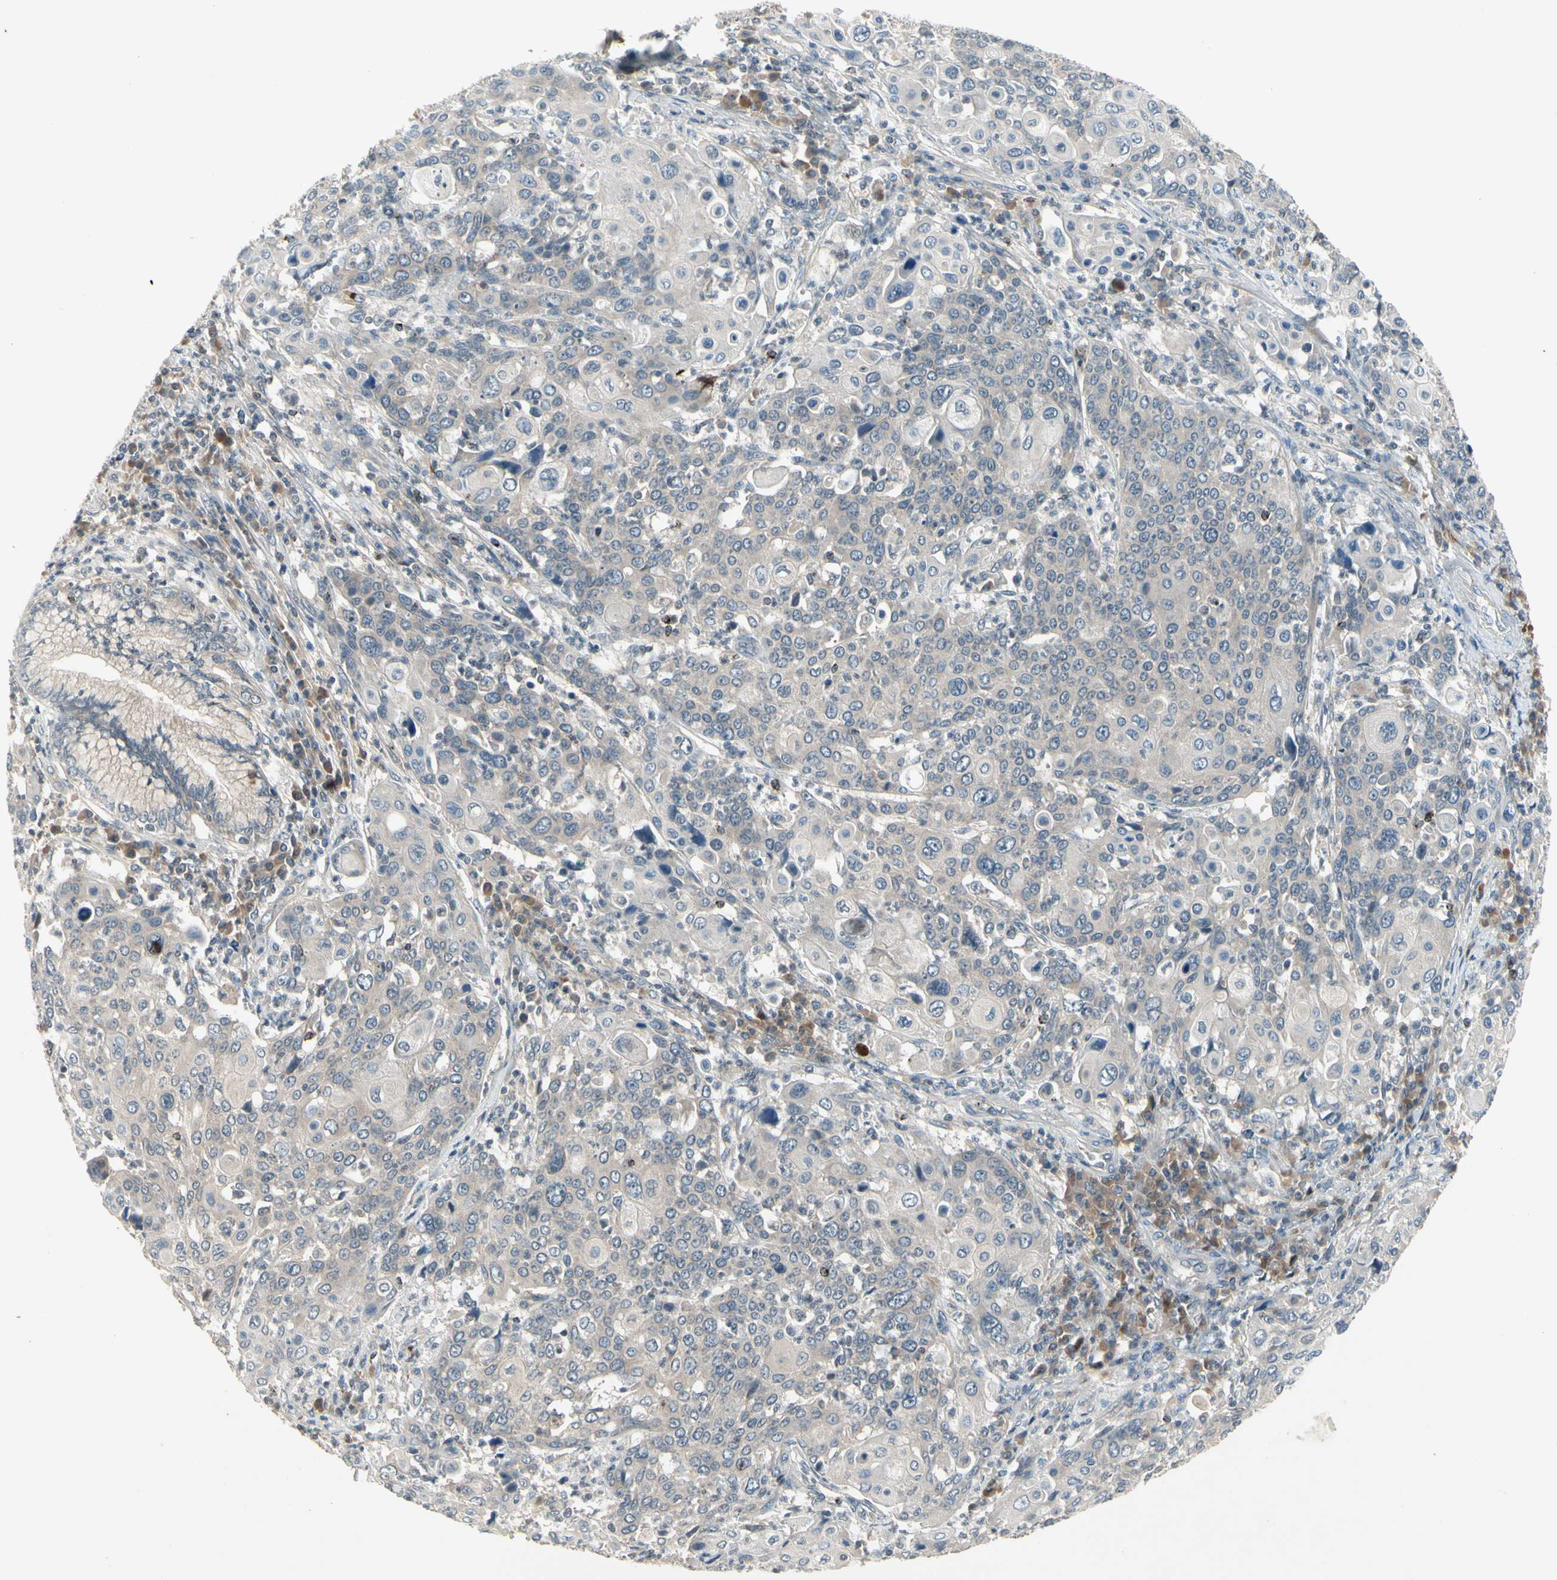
{"staining": {"intensity": "negative", "quantity": "none", "location": "none"}, "tissue": "cervical cancer", "cell_type": "Tumor cells", "image_type": "cancer", "snomed": [{"axis": "morphology", "description": "Squamous cell carcinoma, NOS"}, {"axis": "topography", "description": "Cervix"}], "caption": "Human cervical cancer (squamous cell carcinoma) stained for a protein using immunohistochemistry shows no positivity in tumor cells.", "gene": "CCL4", "patient": {"sex": "female", "age": 40}}